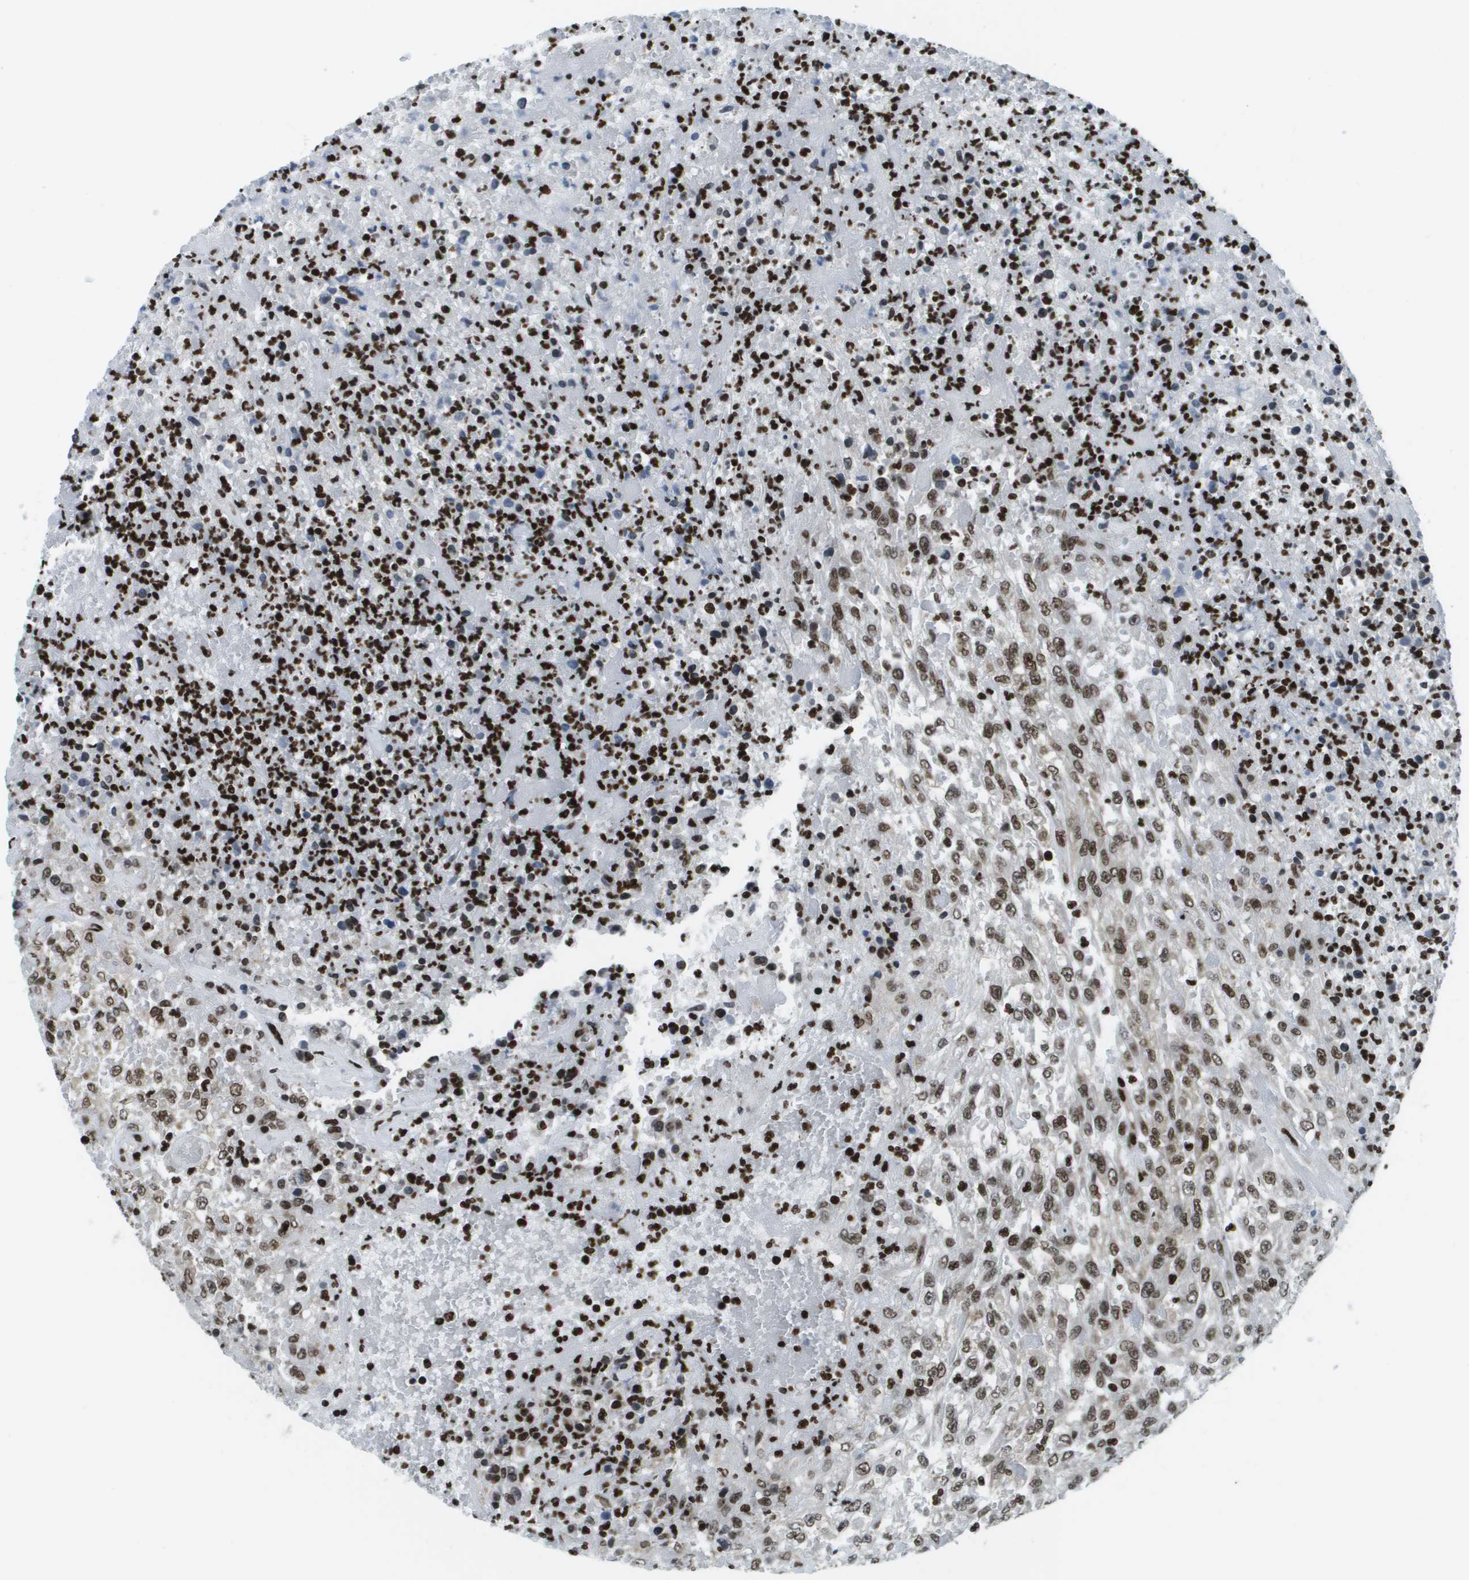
{"staining": {"intensity": "strong", "quantity": ">75%", "location": "nuclear"}, "tissue": "urothelial cancer", "cell_type": "Tumor cells", "image_type": "cancer", "snomed": [{"axis": "morphology", "description": "Urothelial carcinoma, High grade"}, {"axis": "topography", "description": "Urinary bladder"}], "caption": "A brown stain highlights strong nuclear positivity of a protein in urothelial cancer tumor cells. (DAB (3,3'-diaminobenzidine) IHC with brightfield microscopy, high magnification).", "gene": "GLYR1", "patient": {"sex": "male", "age": 46}}